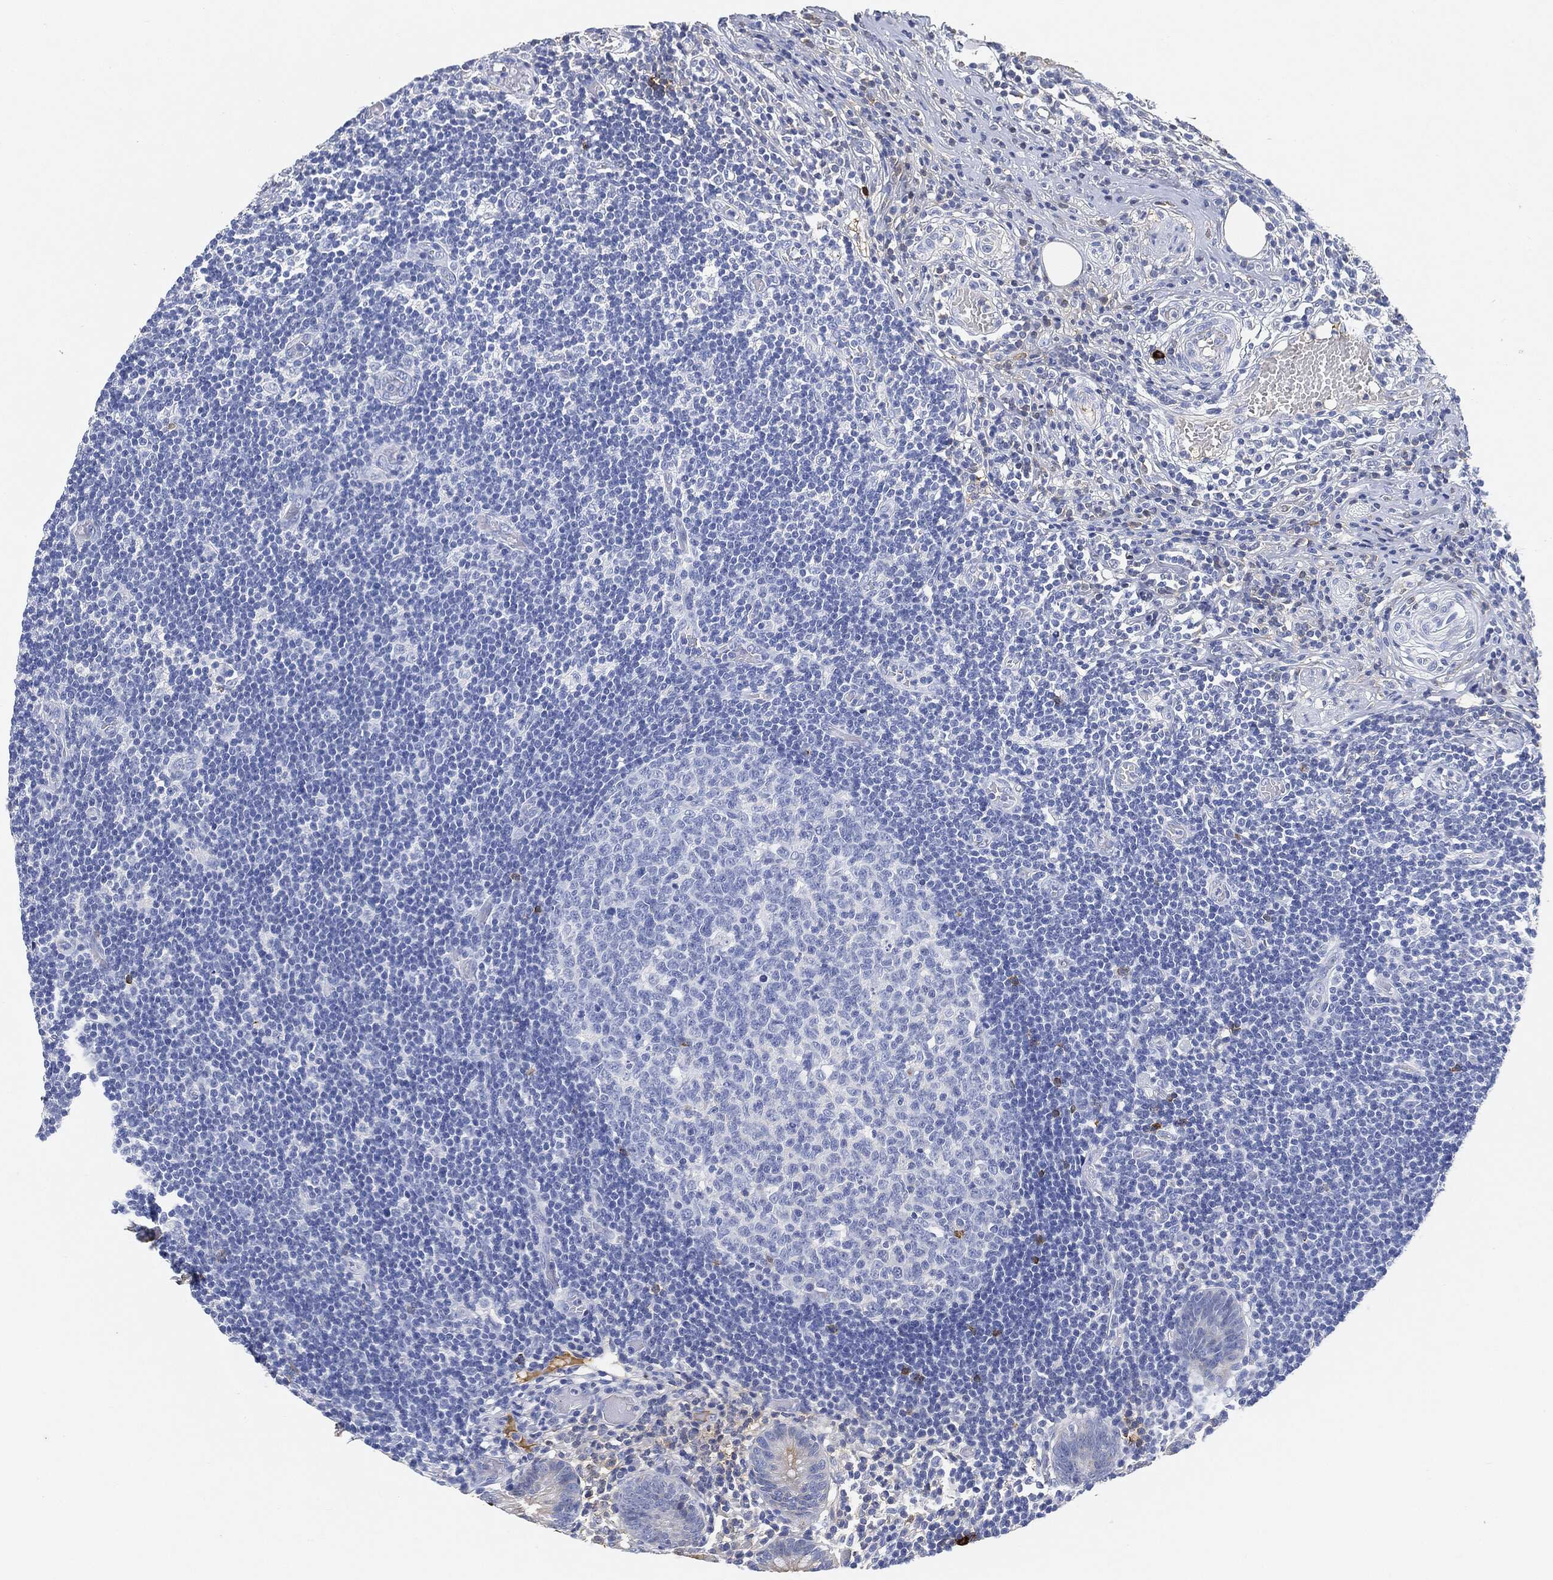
{"staining": {"intensity": "weak", "quantity": "<25%", "location": "cytoplasmic/membranous"}, "tissue": "appendix", "cell_type": "Glandular cells", "image_type": "normal", "snomed": [{"axis": "morphology", "description": "Normal tissue, NOS"}, {"axis": "topography", "description": "Appendix"}], "caption": "Histopathology image shows no significant protein expression in glandular cells of normal appendix. (Immunohistochemistry (ihc), brightfield microscopy, high magnification).", "gene": "IGLV6", "patient": {"sex": "female", "age": 40}}